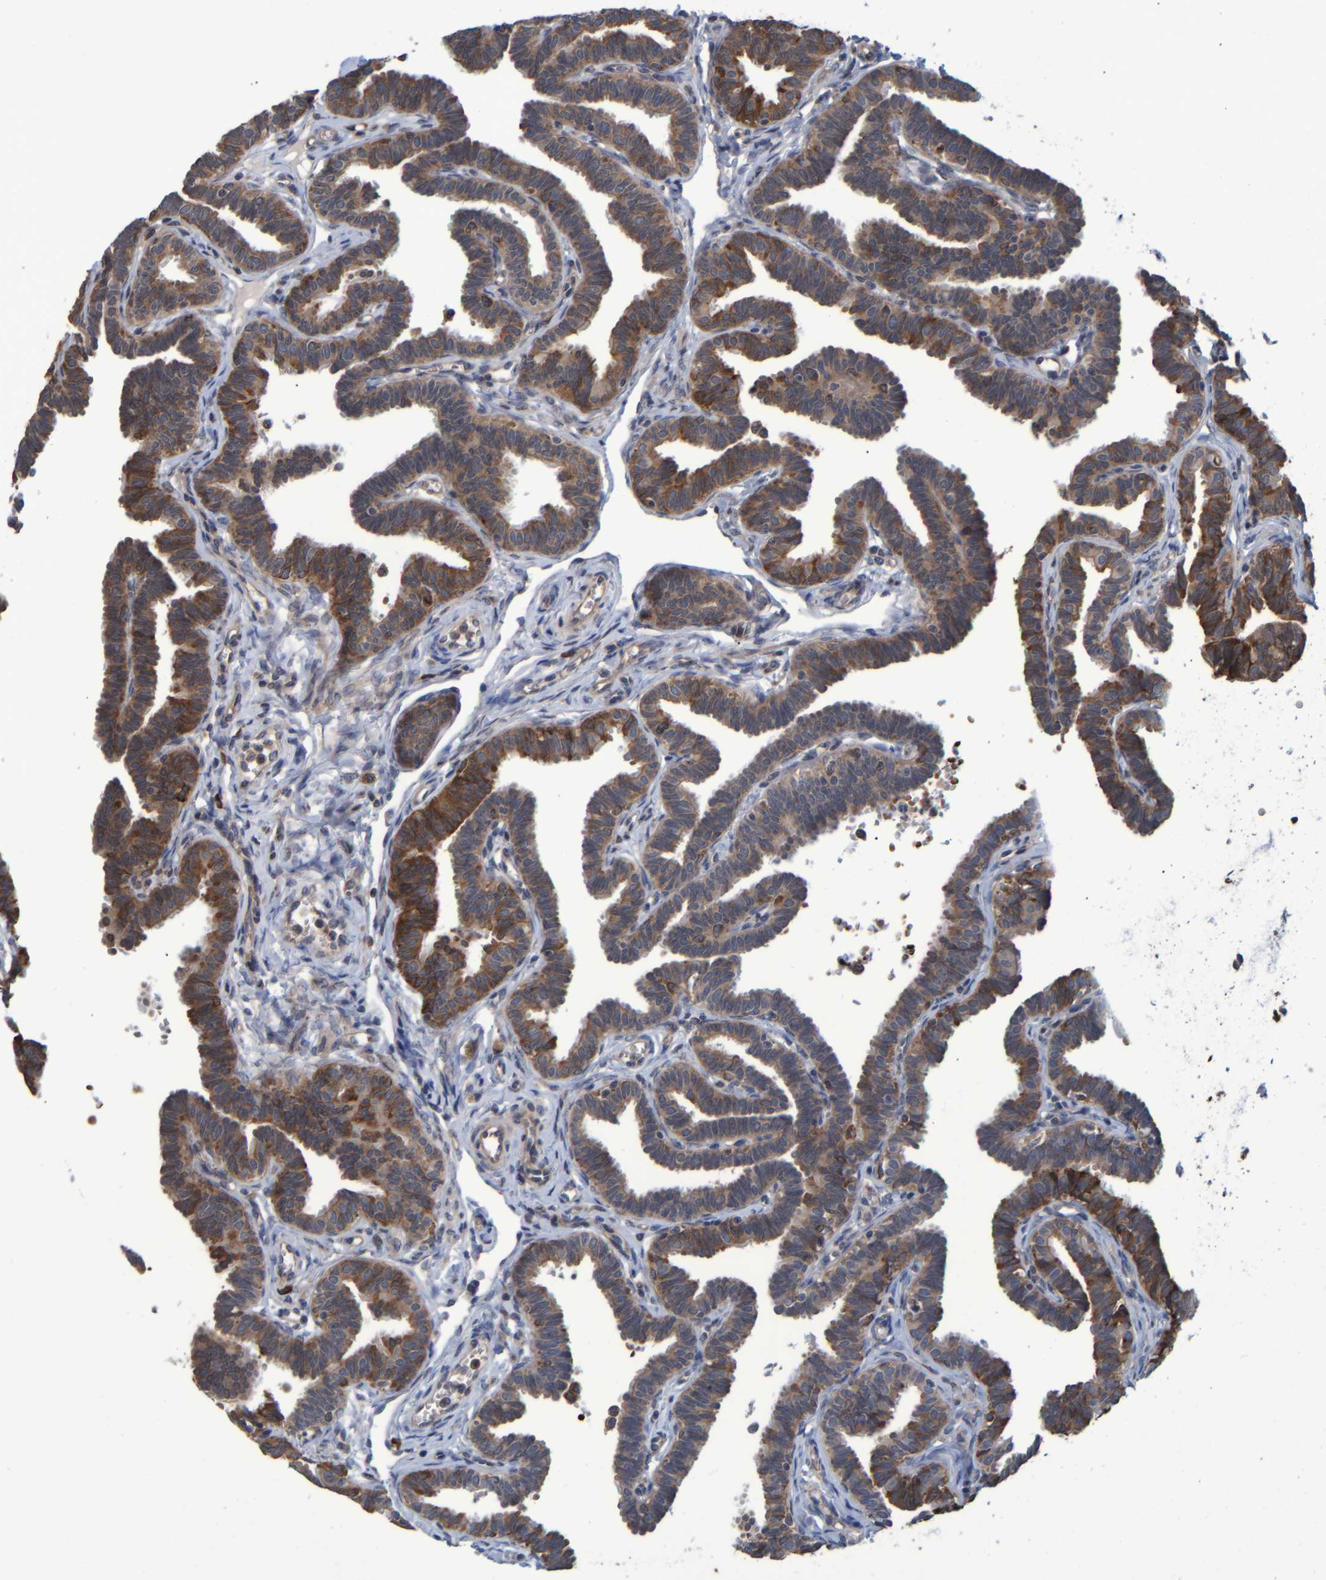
{"staining": {"intensity": "moderate", "quantity": ">75%", "location": "cytoplasmic/membranous"}, "tissue": "fallopian tube", "cell_type": "Glandular cells", "image_type": "normal", "snomed": [{"axis": "morphology", "description": "Normal tissue, NOS"}, {"axis": "topography", "description": "Fallopian tube"}, {"axis": "topography", "description": "Ovary"}], "caption": "Immunohistochemistry of benign human fallopian tube shows medium levels of moderate cytoplasmic/membranous staining in approximately >75% of glandular cells.", "gene": "SPAG5", "patient": {"sex": "female", "age": 23}}